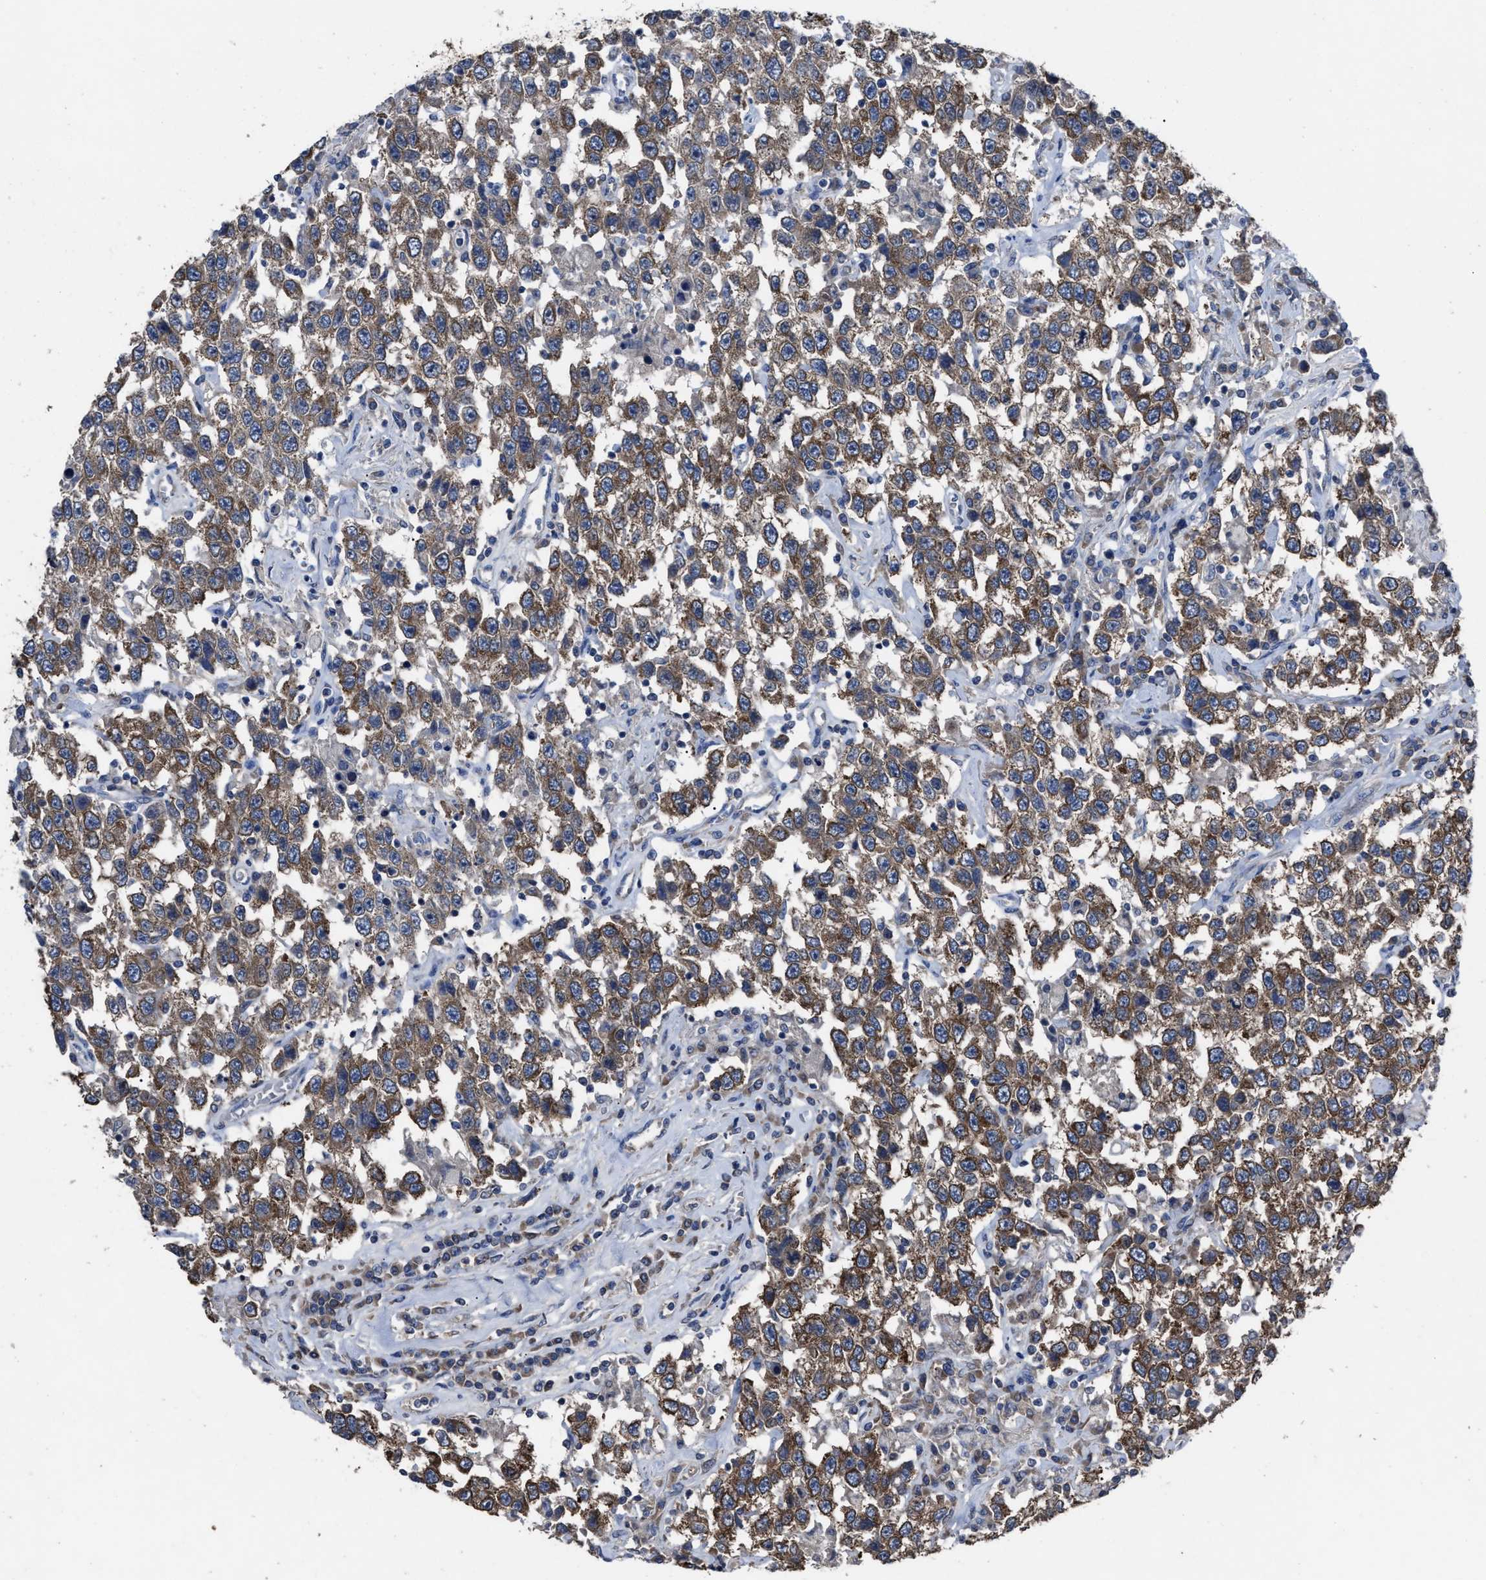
{"staining": {"intensity": "moderate", "quantity": ">75%", "location": "cytoplasmic/membranous"}, "tissue": "testis cancer", "cell_type": "Tumor cells", "image_type": "cancer", "snomed": [{"axis": "morphology", "description": "Seminoma, NOS"}, {"axis": "topography", "description": "Testis"}], "caption": "Human testis cancer (seminoma) stained for a protein (brown) reveals moderate cytoplasmic/membranous positive expression in about >75% of tumor cells.", "gene": "UPF1", "patient": {"sex": "male", "age": 41}}